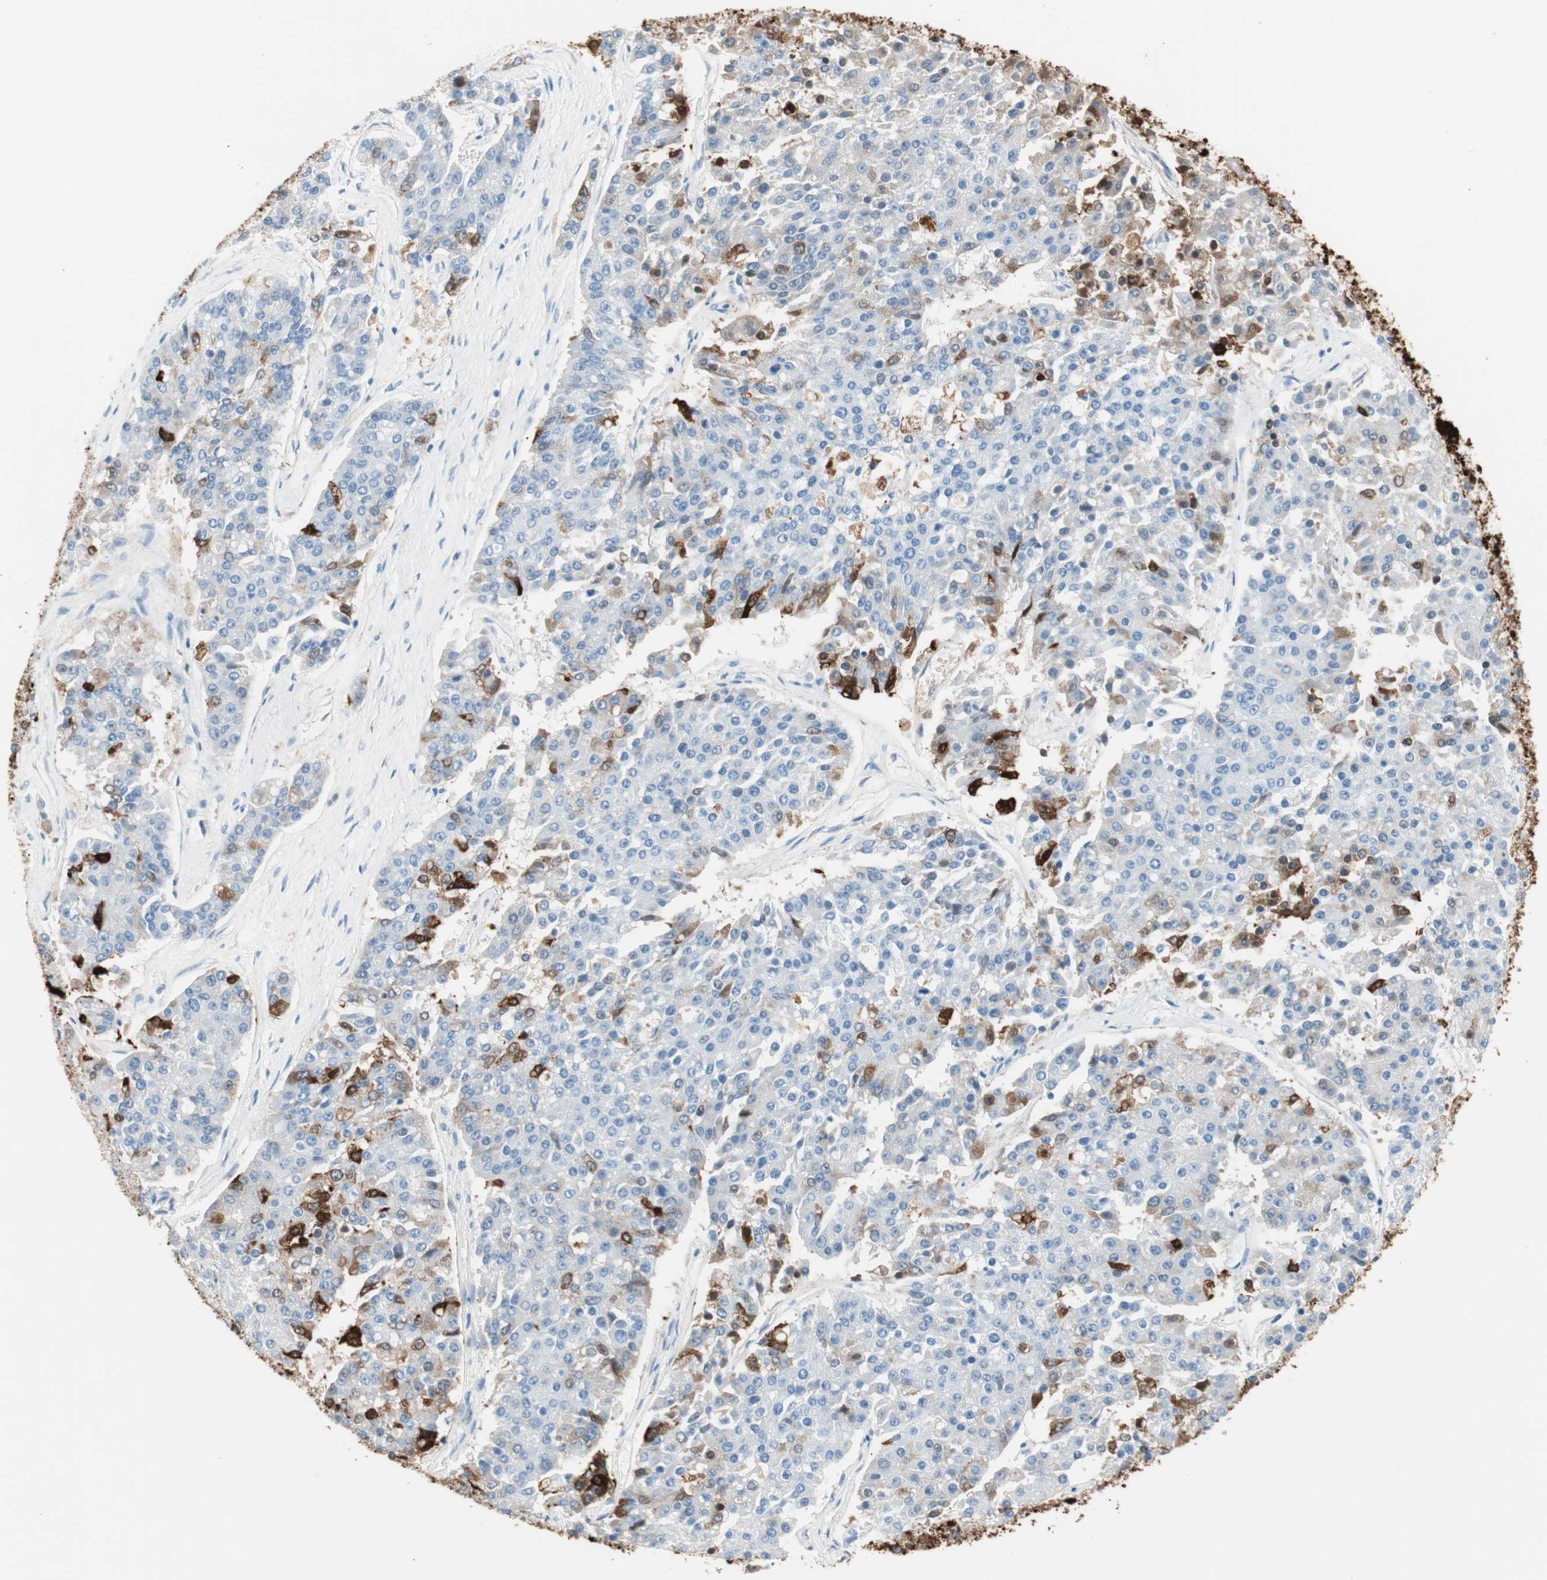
{"staining": {"intensity": "weak", "quantity": "<25%", "location": "cytoplasmic/membranous"}, "tissue": "pancreatic cancer", "cell_type": "Tumor cells", "image_type": "cancer", "snomed": [{"axis": "morphology", "description": "Adenocarcinoma, NOS"}, {"axis": "topography", "description": "Pancreas"}], "caption": "DAB immunohistochemical staining of human adenocarcinoma (pancreatic) exhibits no significant expression in tumor cells. (Brightfield microscopy of DAB (3,3'-diaminobenzidine) IHC at high magnification).", "gene": "GLUL", "patient": {"sex": "male", "age": 50}}